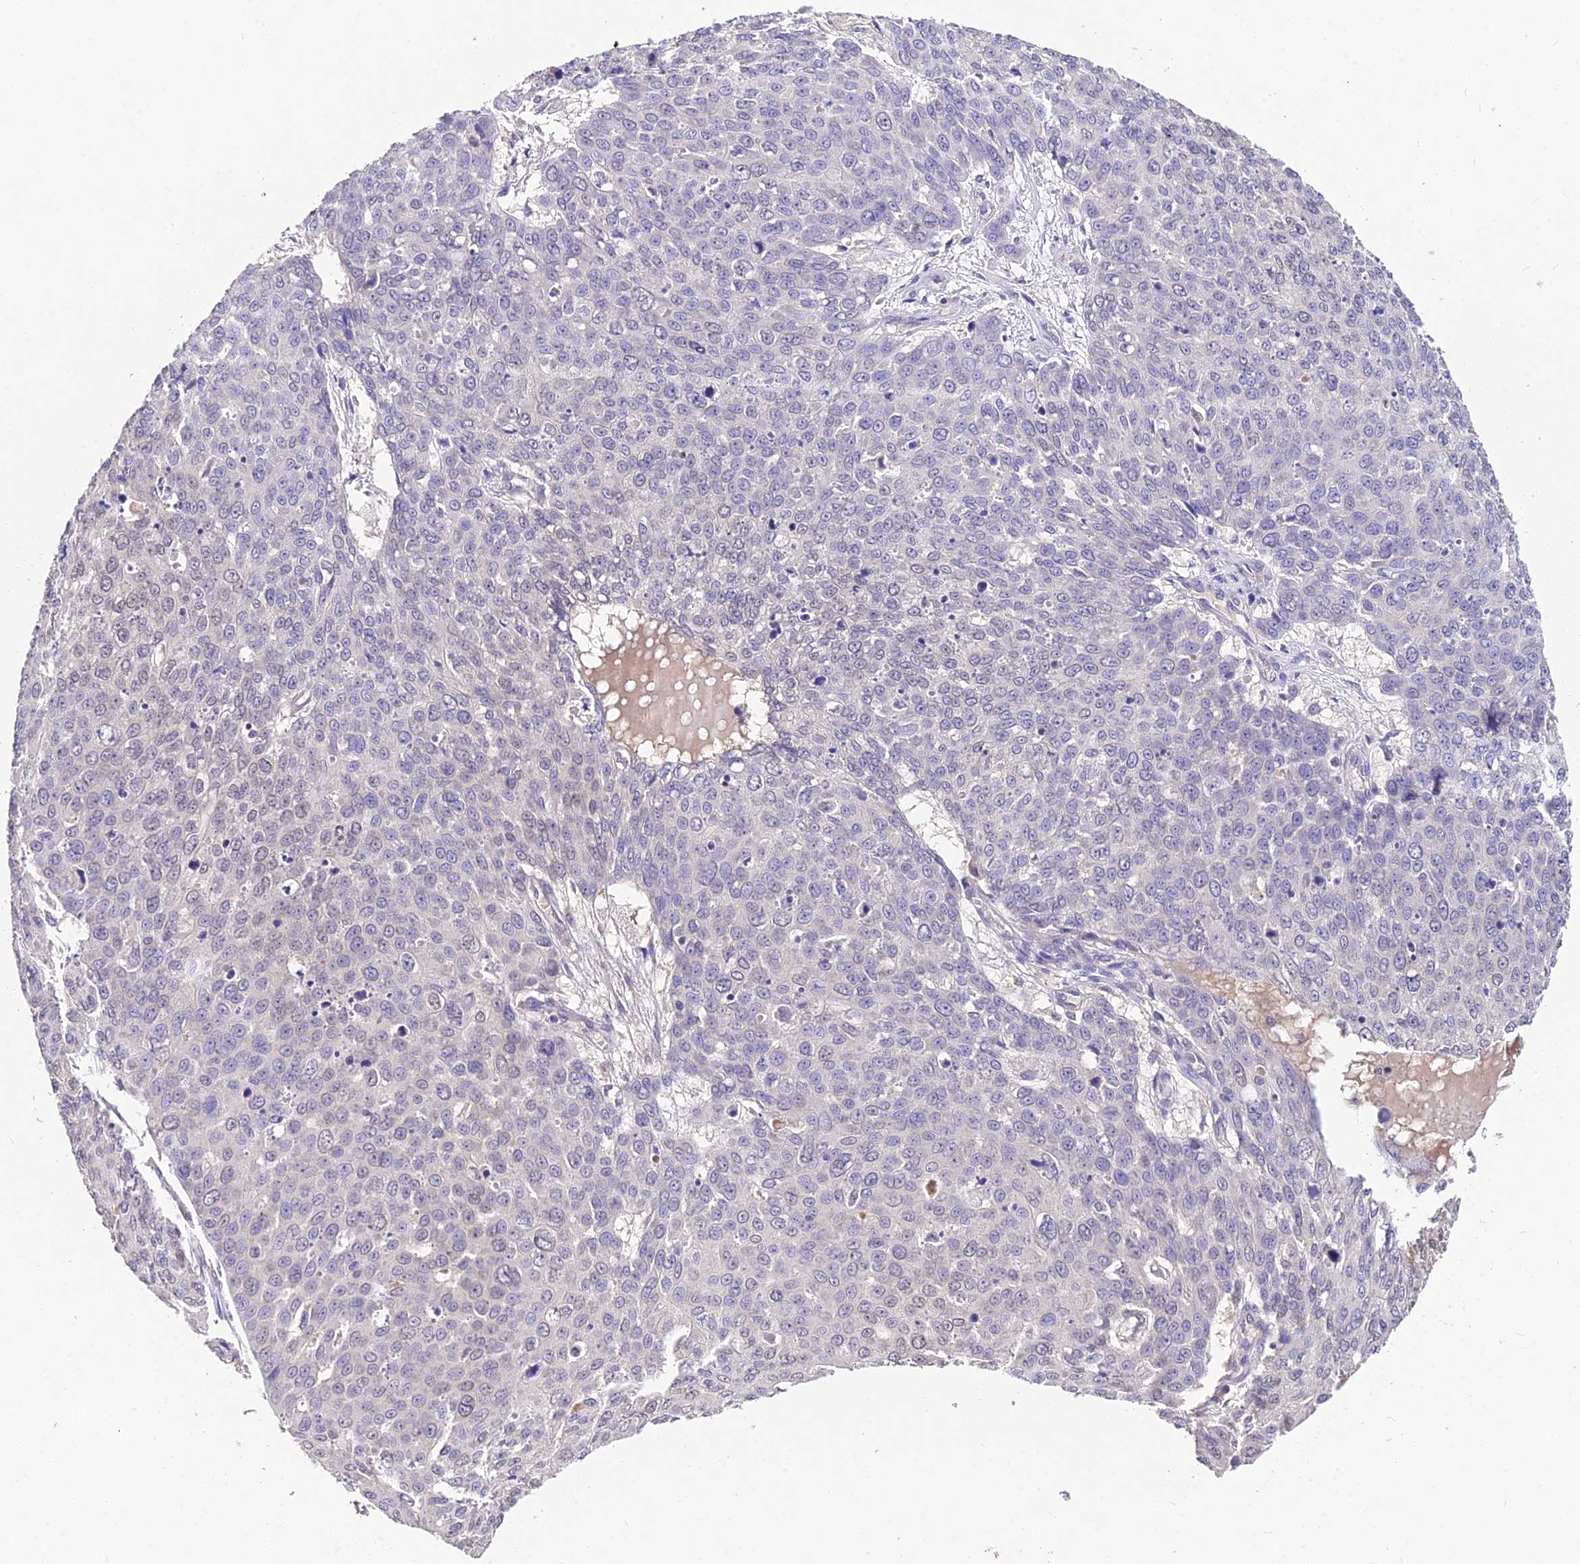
{"staining": {"intensity": "negative", "quantity": "none", "location": "none"}, "tissue": "skin cancer", "cell_type": "Tumor cells", "image_type": "cancer", "snomed": [{"axis": "morphology", "description": "Squamous cell carcinoma, NOS"}, {"axis": "topography", "description": "Skin"}], "caption": "IHC photomicrograph of human skin cancer (squamous cell carcinoma) stained for a protein (brown), which shows no staining in tumor cells.", "gene": "PGK1", "patient": {"sex": "male", "age": 71}}